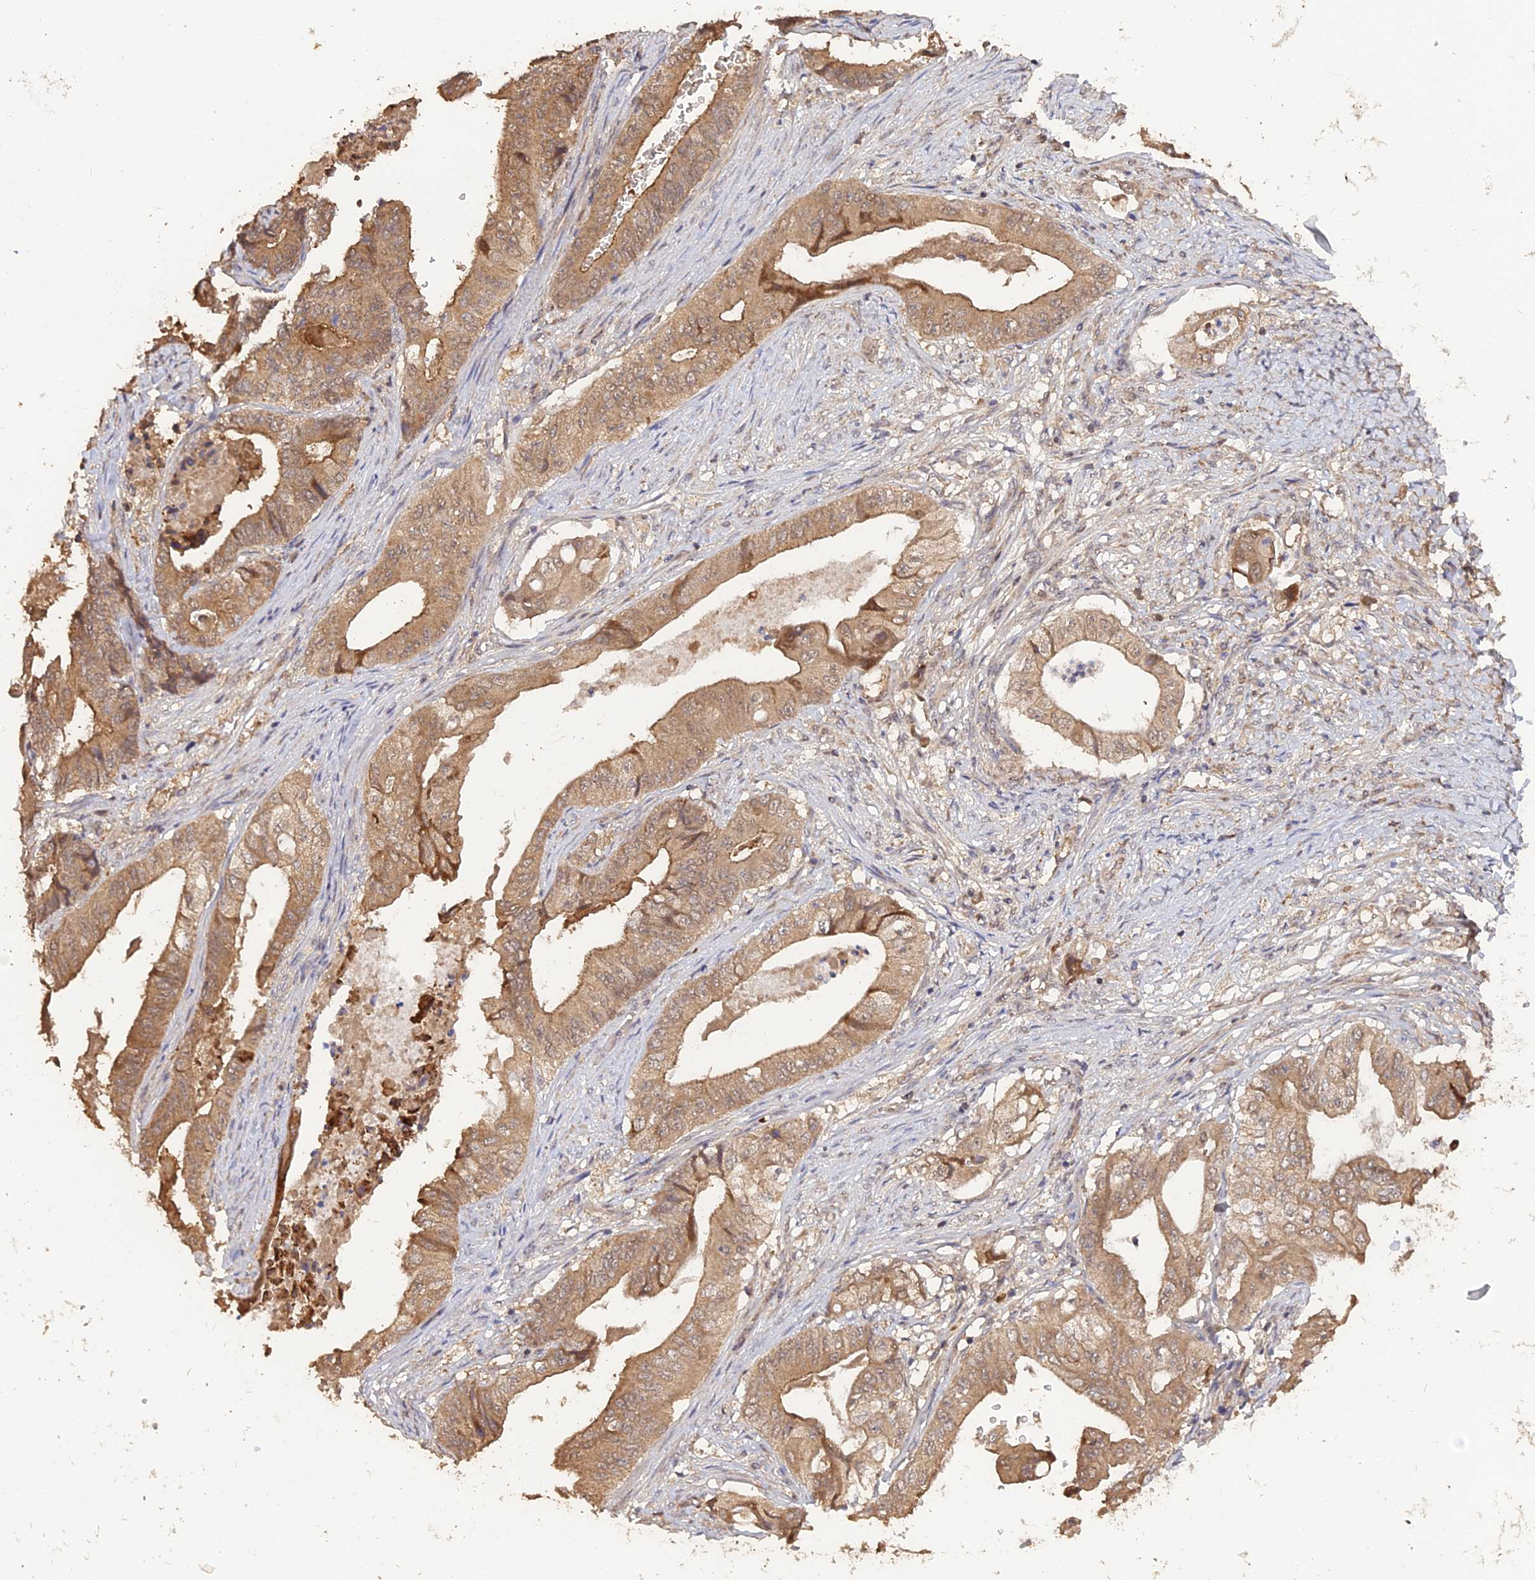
{"staining": {"intensity": "moderate", "quantity": ">75%", "location": "cytoplasmic/membranous"}, "tissue": "stomach cancer", "cell_type": "Tumor cells", "image_type": "cancer", "snomed": [{"axis": "morphology", "description": "Adenocarcinoma, NOS"}, {"axis": "topography", "description": "Stomach"}], "caption": "The micrograph demonstrates a brown stain indicating the presence of a protein in the cytoplasmic/membranous of tumor cells in adenocarcinoma (stomach). (brown staining indicates protein expression, while blue staining denotes nuclei).", "gene": "ARHGAP40", "patient": {"sex": "female", "age": 73}}